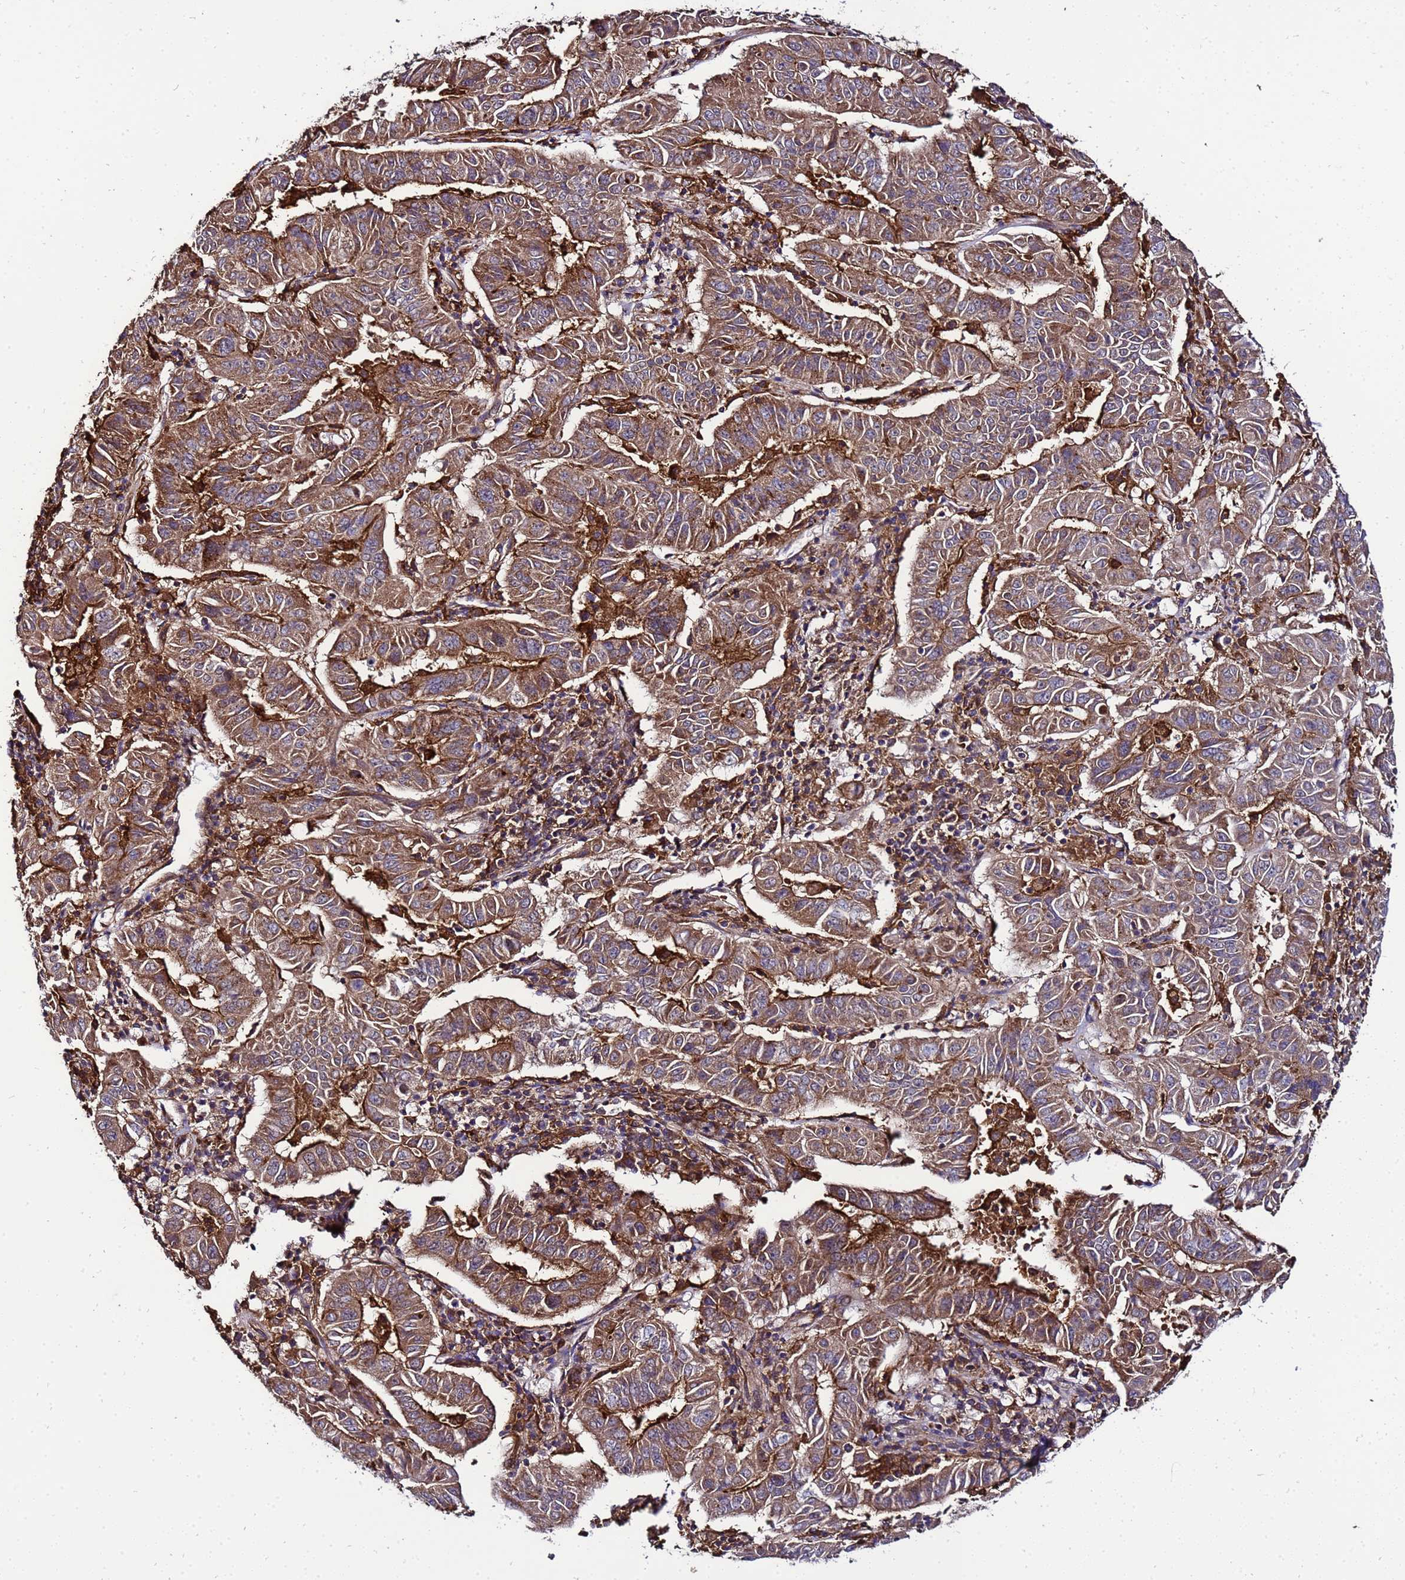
{"staining": {"intensity": "strong", "quantity": ">75%", "location": "cytoplasmic/membranous"}, "tissue": "pancreatic cancer", "cell_type": "Tumor cells", "image_type": "cancer", "snomed": [{"axis": "morphology", "description": "Adenocarcinoma, NOS"}, {"axis": "topography", "description": "Pancreas"}], "caption": "Adenocarcinoma (pancreatic) stained for a protein demonstrates strong cytoplasmic/membranous positivity in tumor cells.", "gene": "TRABD", "patient": {"sex": "male", "age": 63}}